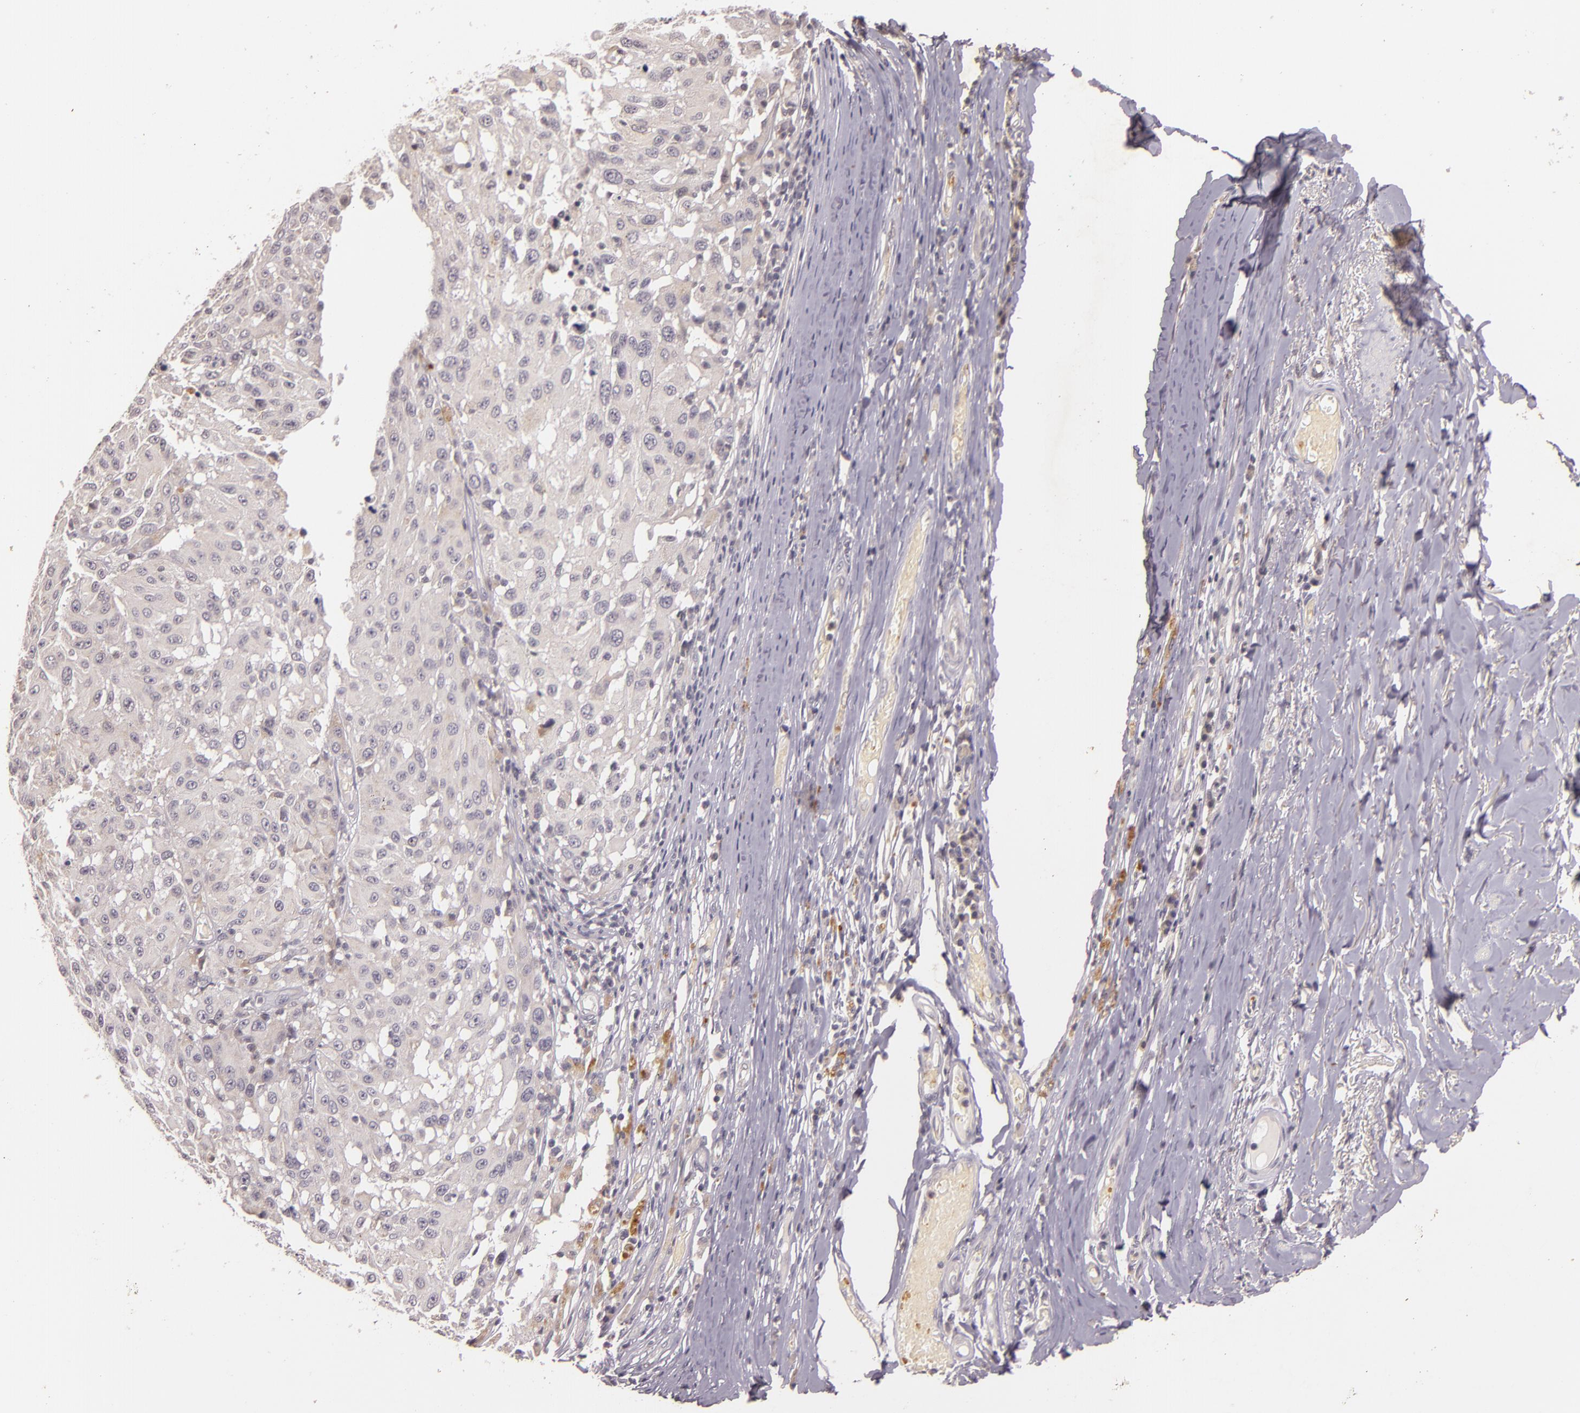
{"staining": {"intensity": "negative", "quantity": "none", "location": "none"}, "tissue": "melanoma", "cell_type": "Tumor cells", "image_type": "cancer", "snomed": [{"axis": "morphology", "description": "Malignant melanoma, NOS"}, {"axis": "topography", "description": "Skin"}], "caption": "The immunohistochemistry image has no significant expression in tumor cells of melanoma tissue. Nuclei are stained in blue.", "gene": "TFF1", "patient": {"sex": "female", "age": 77}}